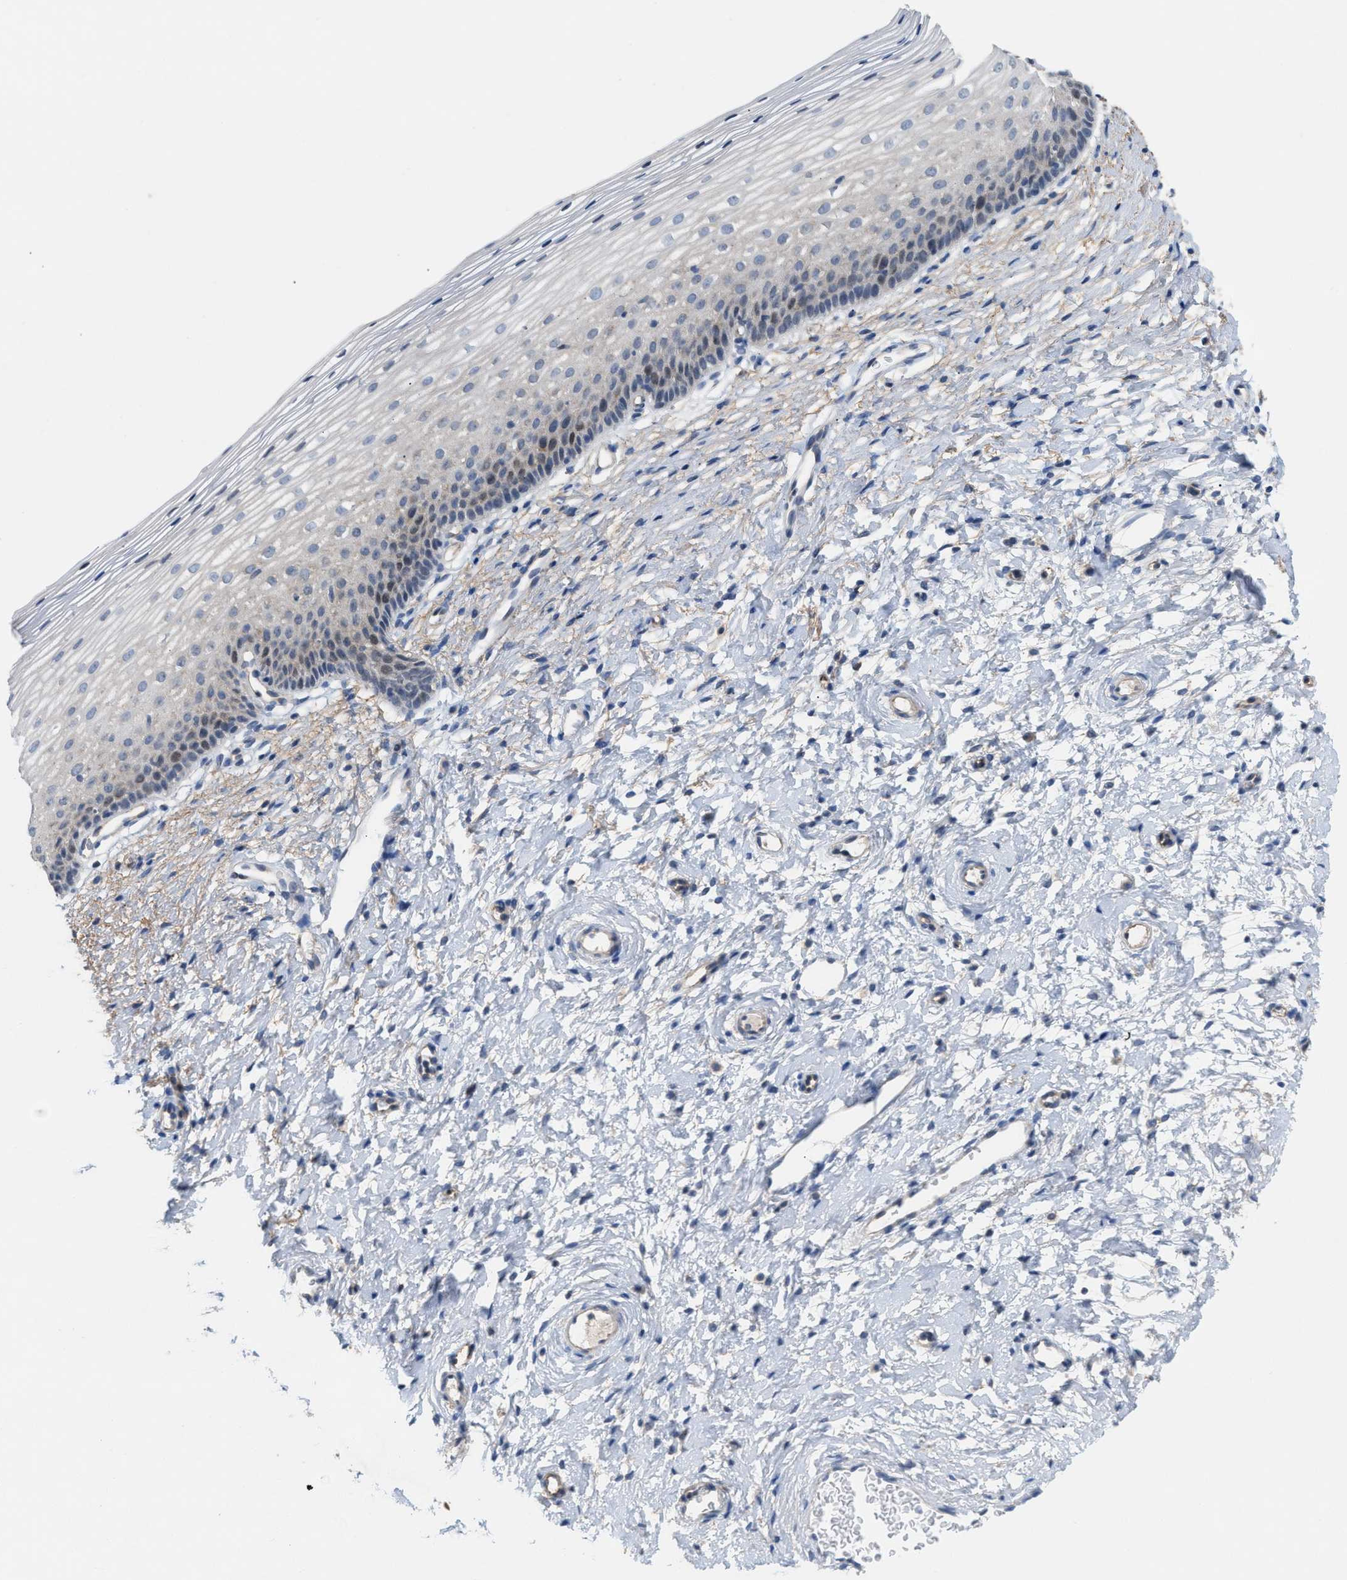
{"staining": {"intensity": "moderate", "quantity": ">75%", "location": "cytoplasmic/membranous"}, "tissue": "cervix", "cell_type": "Glandular cells", "image_type": "normal", "snomed": [{"axis": "morphology", "description": "Normal tissue, NOS"}, {"axis": "topography", "description": "Cervix"}], "caption": "About >75% of glandular cells in normal human cervix display moderate cytoplasmic/membranous protein expression as visualized by brown immunohistochemical staining.", "gene": "UBAP2", "patient": {"sex": "female", "age": 72}}